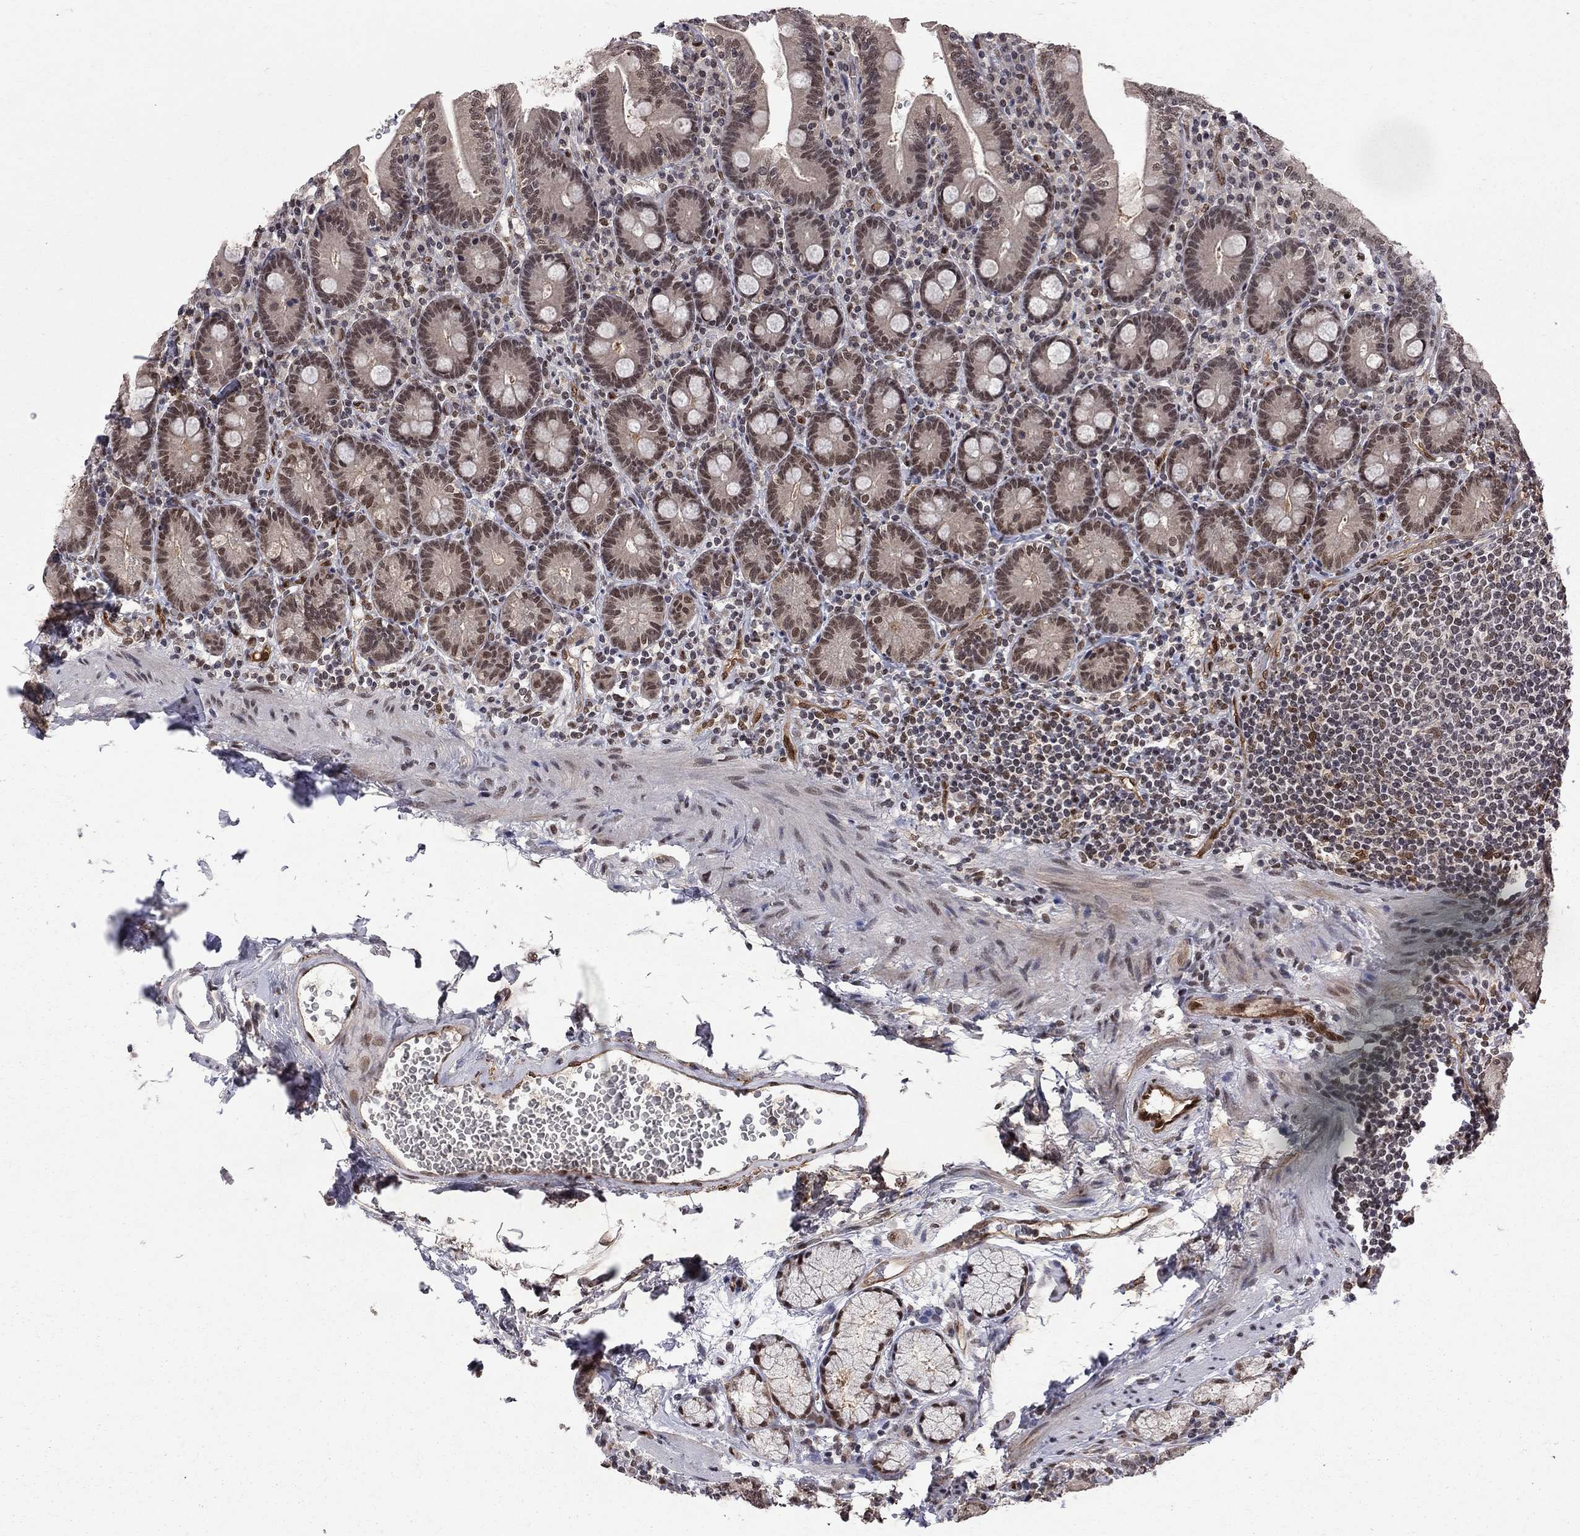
{"staining": {"intensity": "strong", "quantity": "25%-75%", "location": "nuclear"}, "tissue": "duodenum", "cell_type": "Glandular cells", "image_type": "normal", "snomed": [{"axis": "morphology", "description": "Normal tissue, NOS"}, {"axis": "topography", "description": "Duodenum"}], "caption": "Immunohistochemical staining of unremarkable human duodenum demonstrates strong nuclear protein staining in about 25%-75% of glandular cells. Using DAB (3,3'-diaminobenzidine) (brown) and hematoxylin (blue) stains, captured at high magnification using brightfield microscopy.", "gene": "SAP30L", "patient": {"sex": "female", "age": 67}}